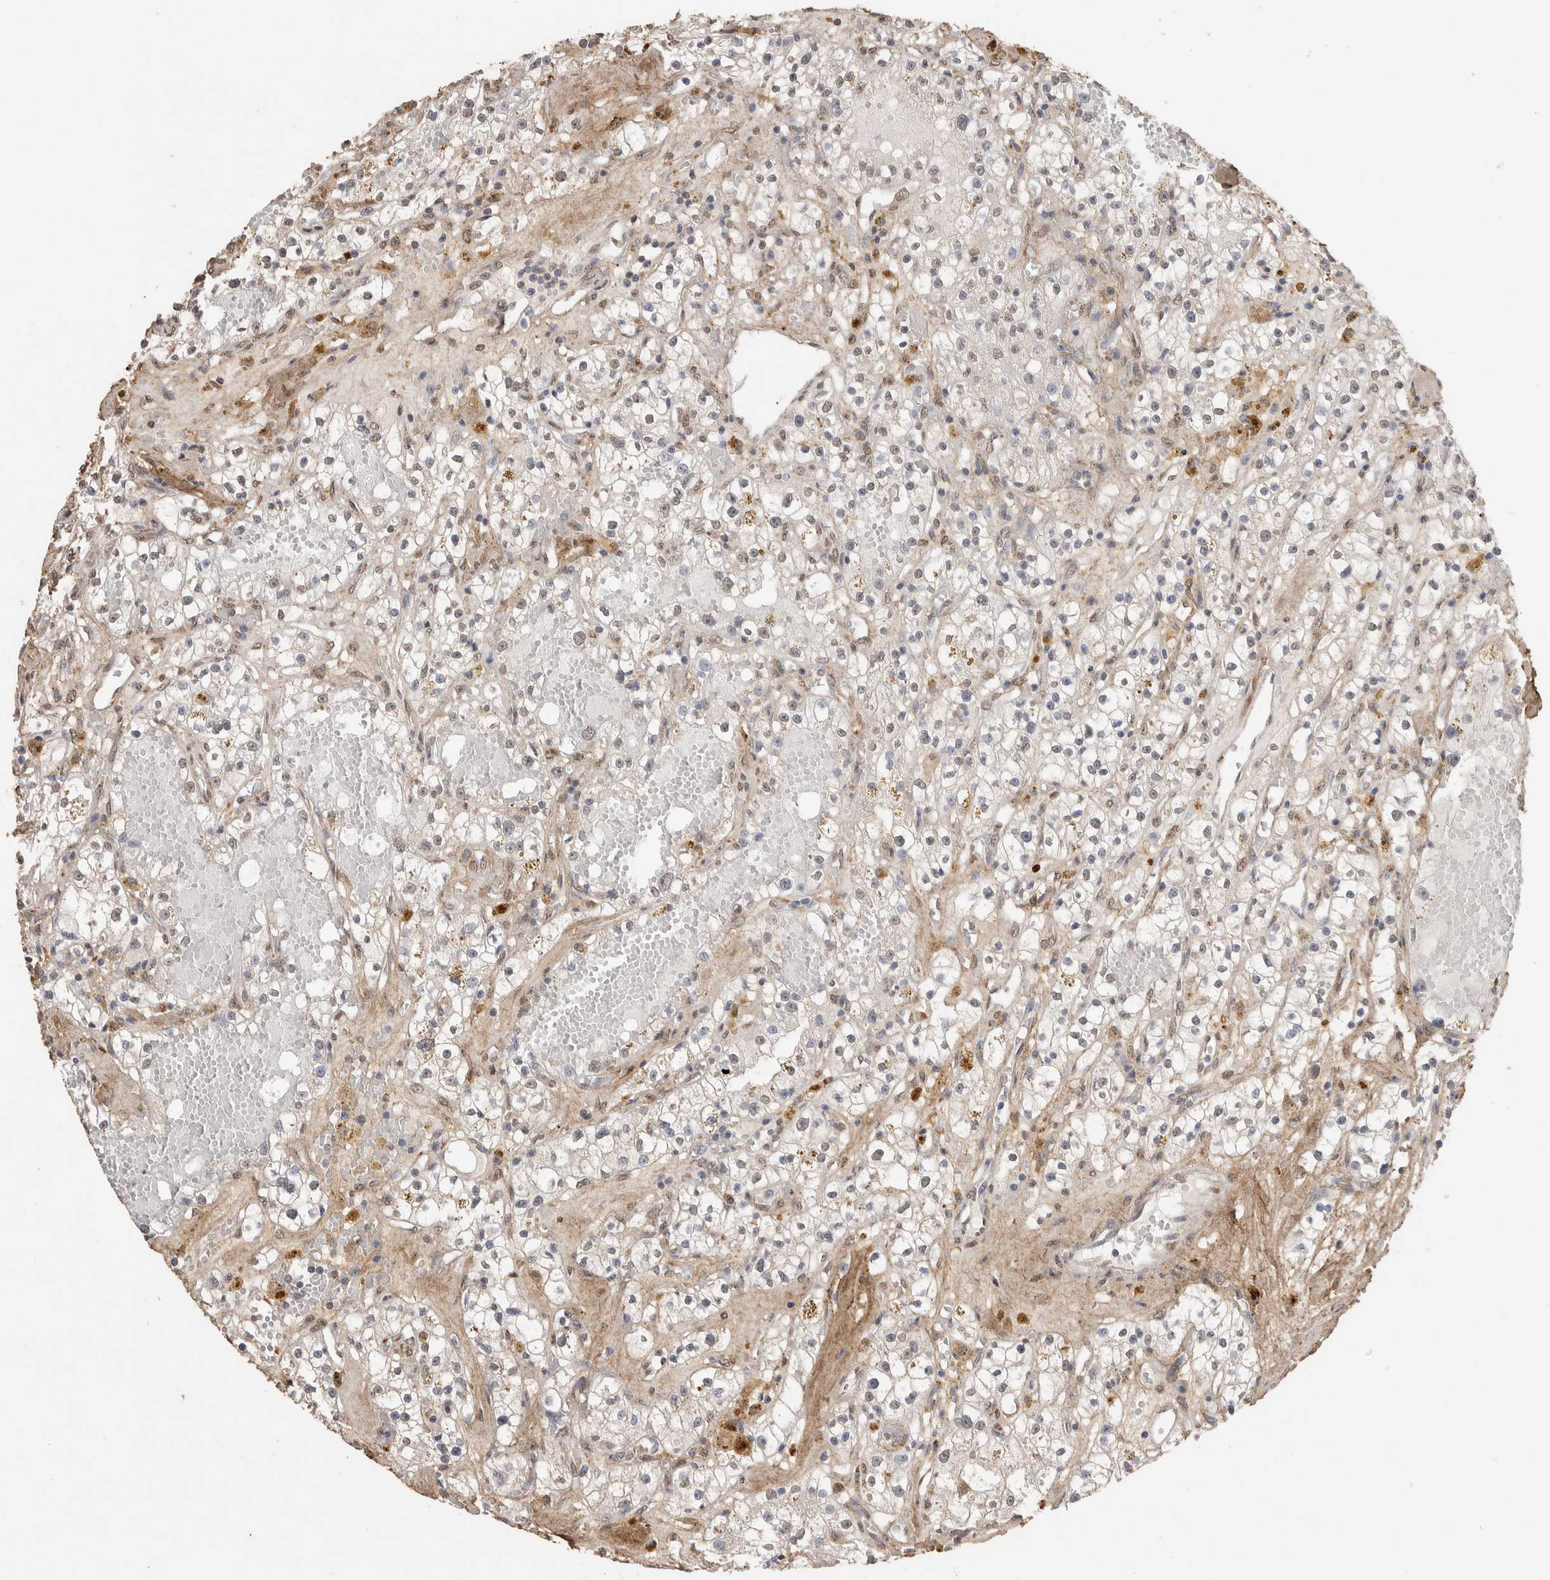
{"staining": {"intensity": "negative", "quantity": "none", "location": "none"}, "tissue": "renal cancer", "cell_type": "Tumor cells", "image_type": "cancer", "snomed": [{"axis": "morphology", "description": "Adenocarcinoma, NOS"}, {"axis": "topography", "description": "Kidney"}], "caption": "Histopathology image shows no significant protein staining in tumor cells of renal adenocarcinoma.", "gene": "C1QTNF5", "patient": {"sex": "male", "age": 56}}